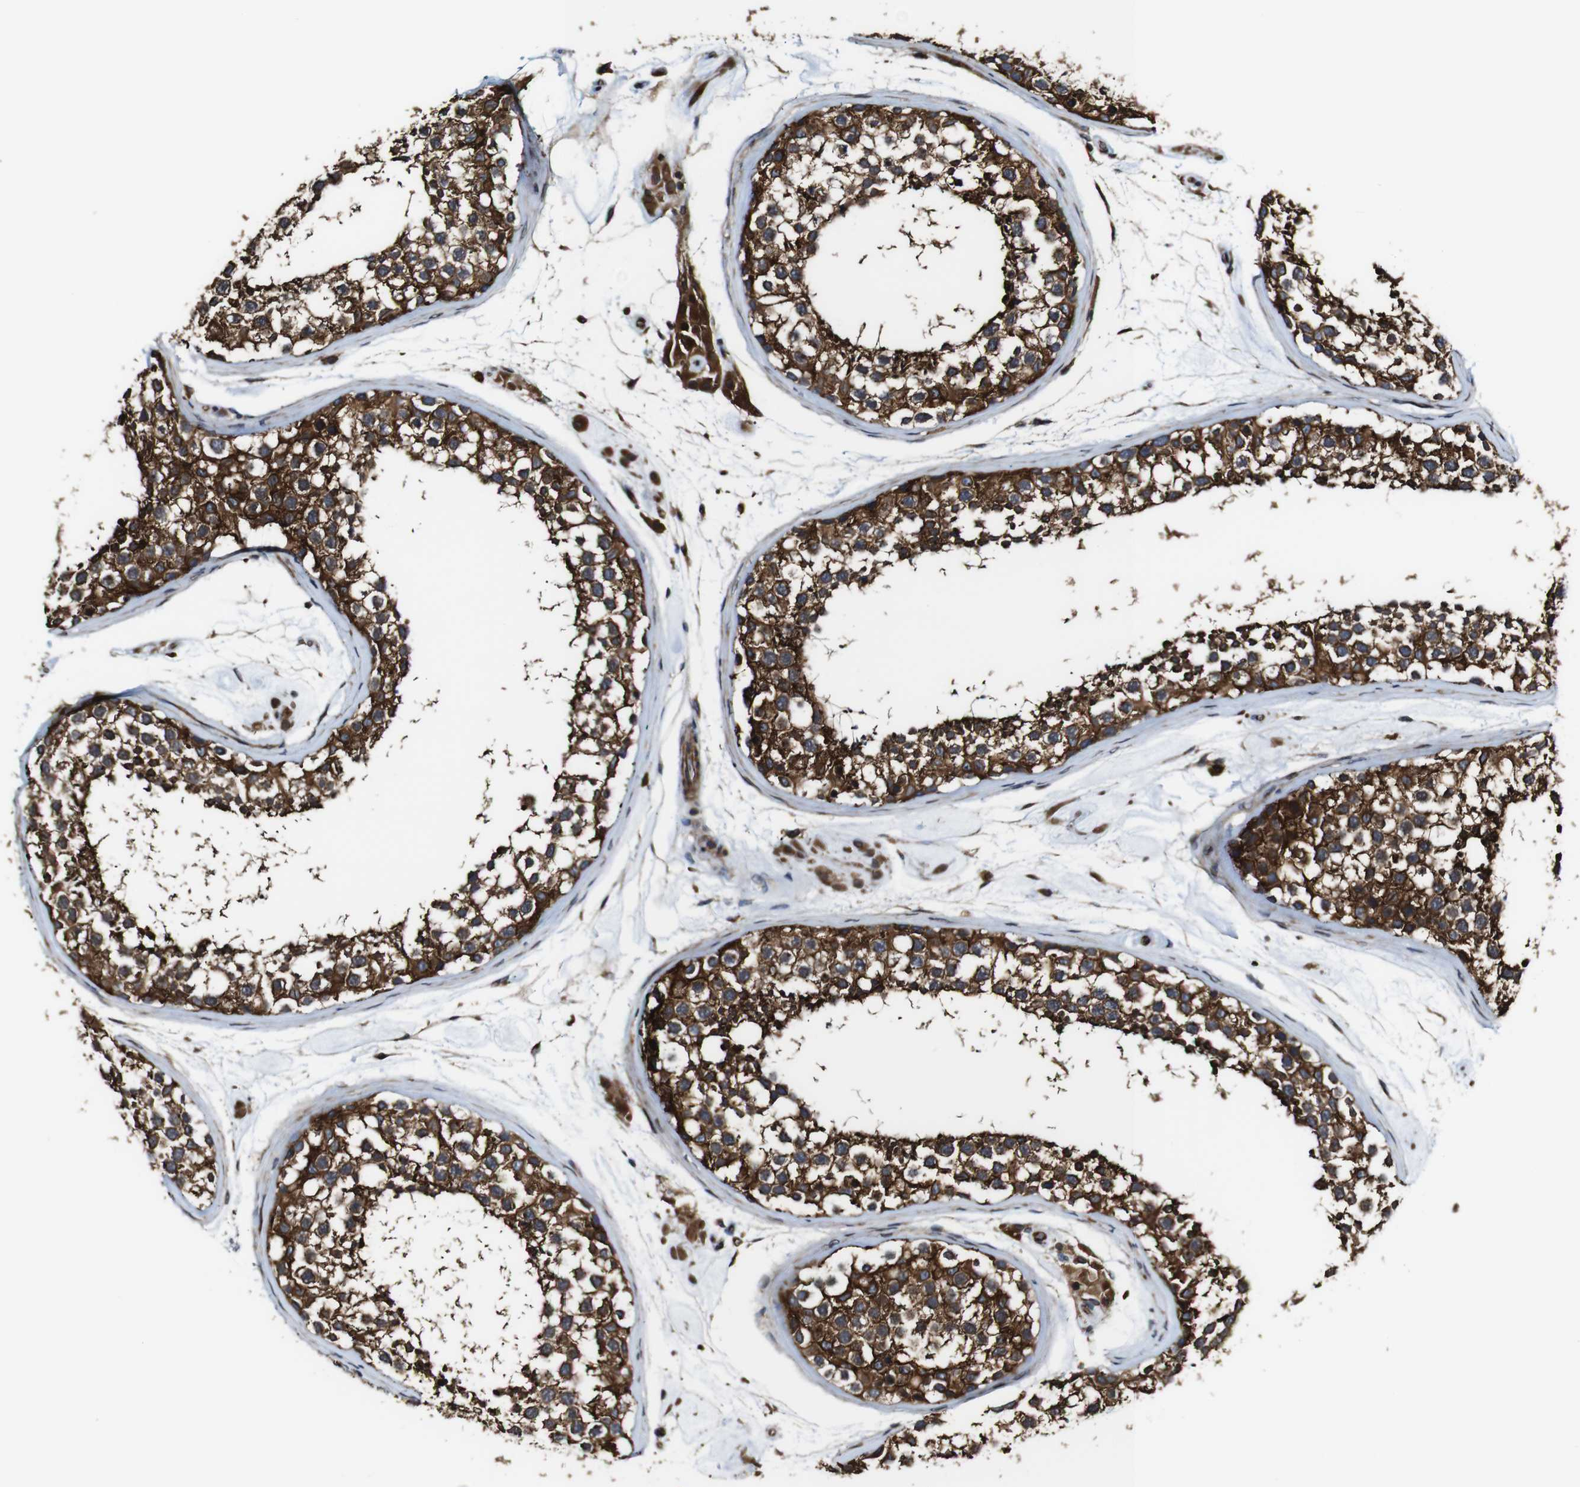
{"staining": {"intensity": "strong", "quantity": ">75%", "location": "cytoplasmic/membranous"}, "tissue": "testis", "cell_type": "Cells in seminiferous ducts", "image_type": "normal", "snomed": [{"axis": "morphology", "description": "Normal tissue, NOS"}, {"axis": "topography", "description": "Testis"}], "caption": "A brown stain labels strong cytoplasmic/membranous expression of a protein in cells in seminiferous ducts of benign human testis.", "gene": "TNIK", "patient": {"sex": "male", "age": 46}}